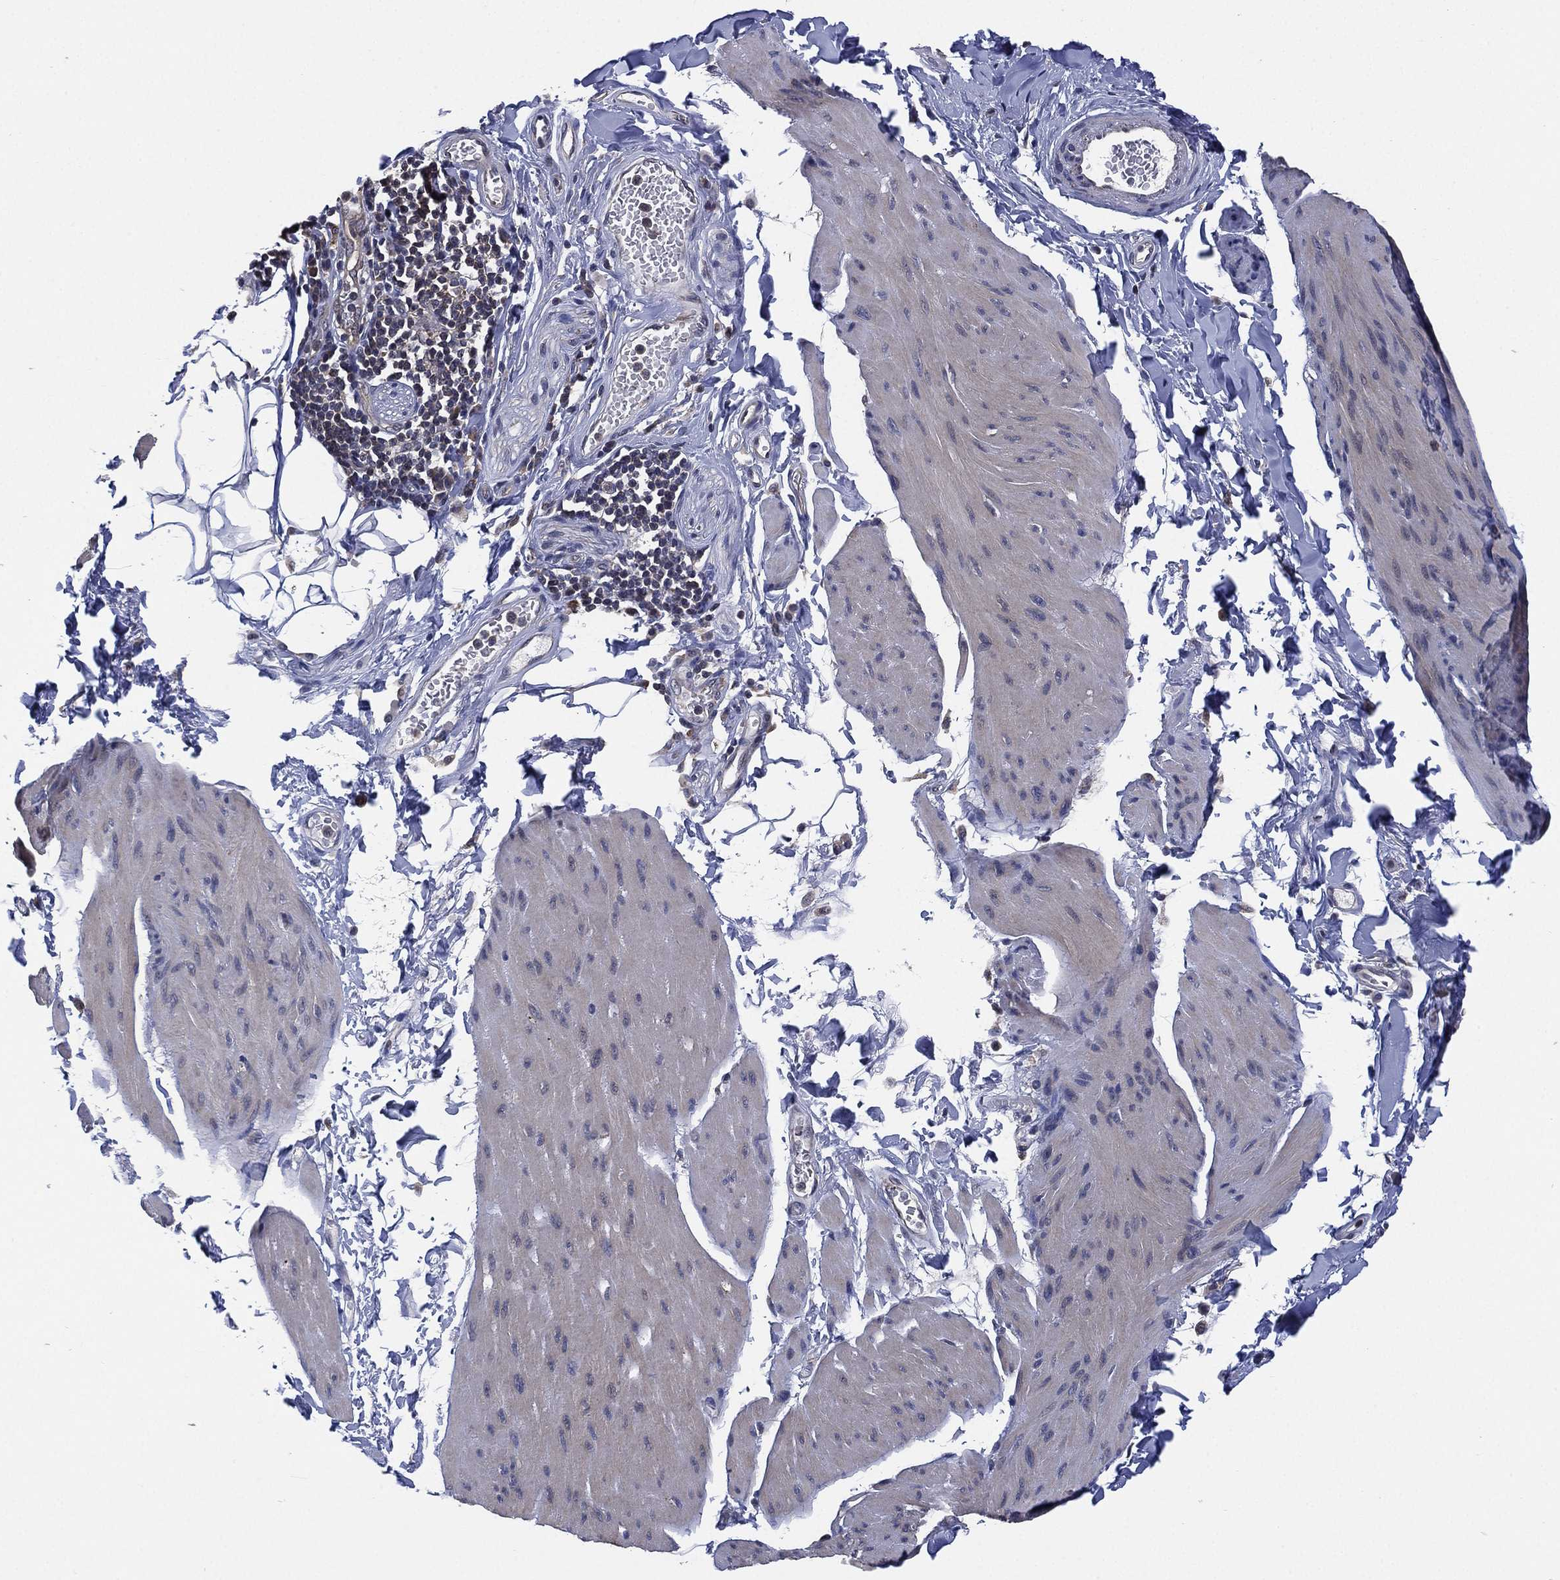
{"staining": {"intensity": "negative", "quantity": "none", "location": "none"}, "tissue": "smooth muscle", "cell_type": "Smooth muscle cells", "image_type": "normal", "snomed": [{"axis": "morphology", "description": "Normal tissue, NOS"}, {"axis": "topography", "description": "Adipose tissue"}, {"axis": "topography", "description": "Smooth muscle"}, {"axis": "topography", "description": "Peripheral nerve tissue"}], "caption": "The photomicrograph reveals no staining of smooth muscle cells in unremarkable smooth muscle.", "gene": "SELENOO", "patient": {"sex": "male", "age": 83}}